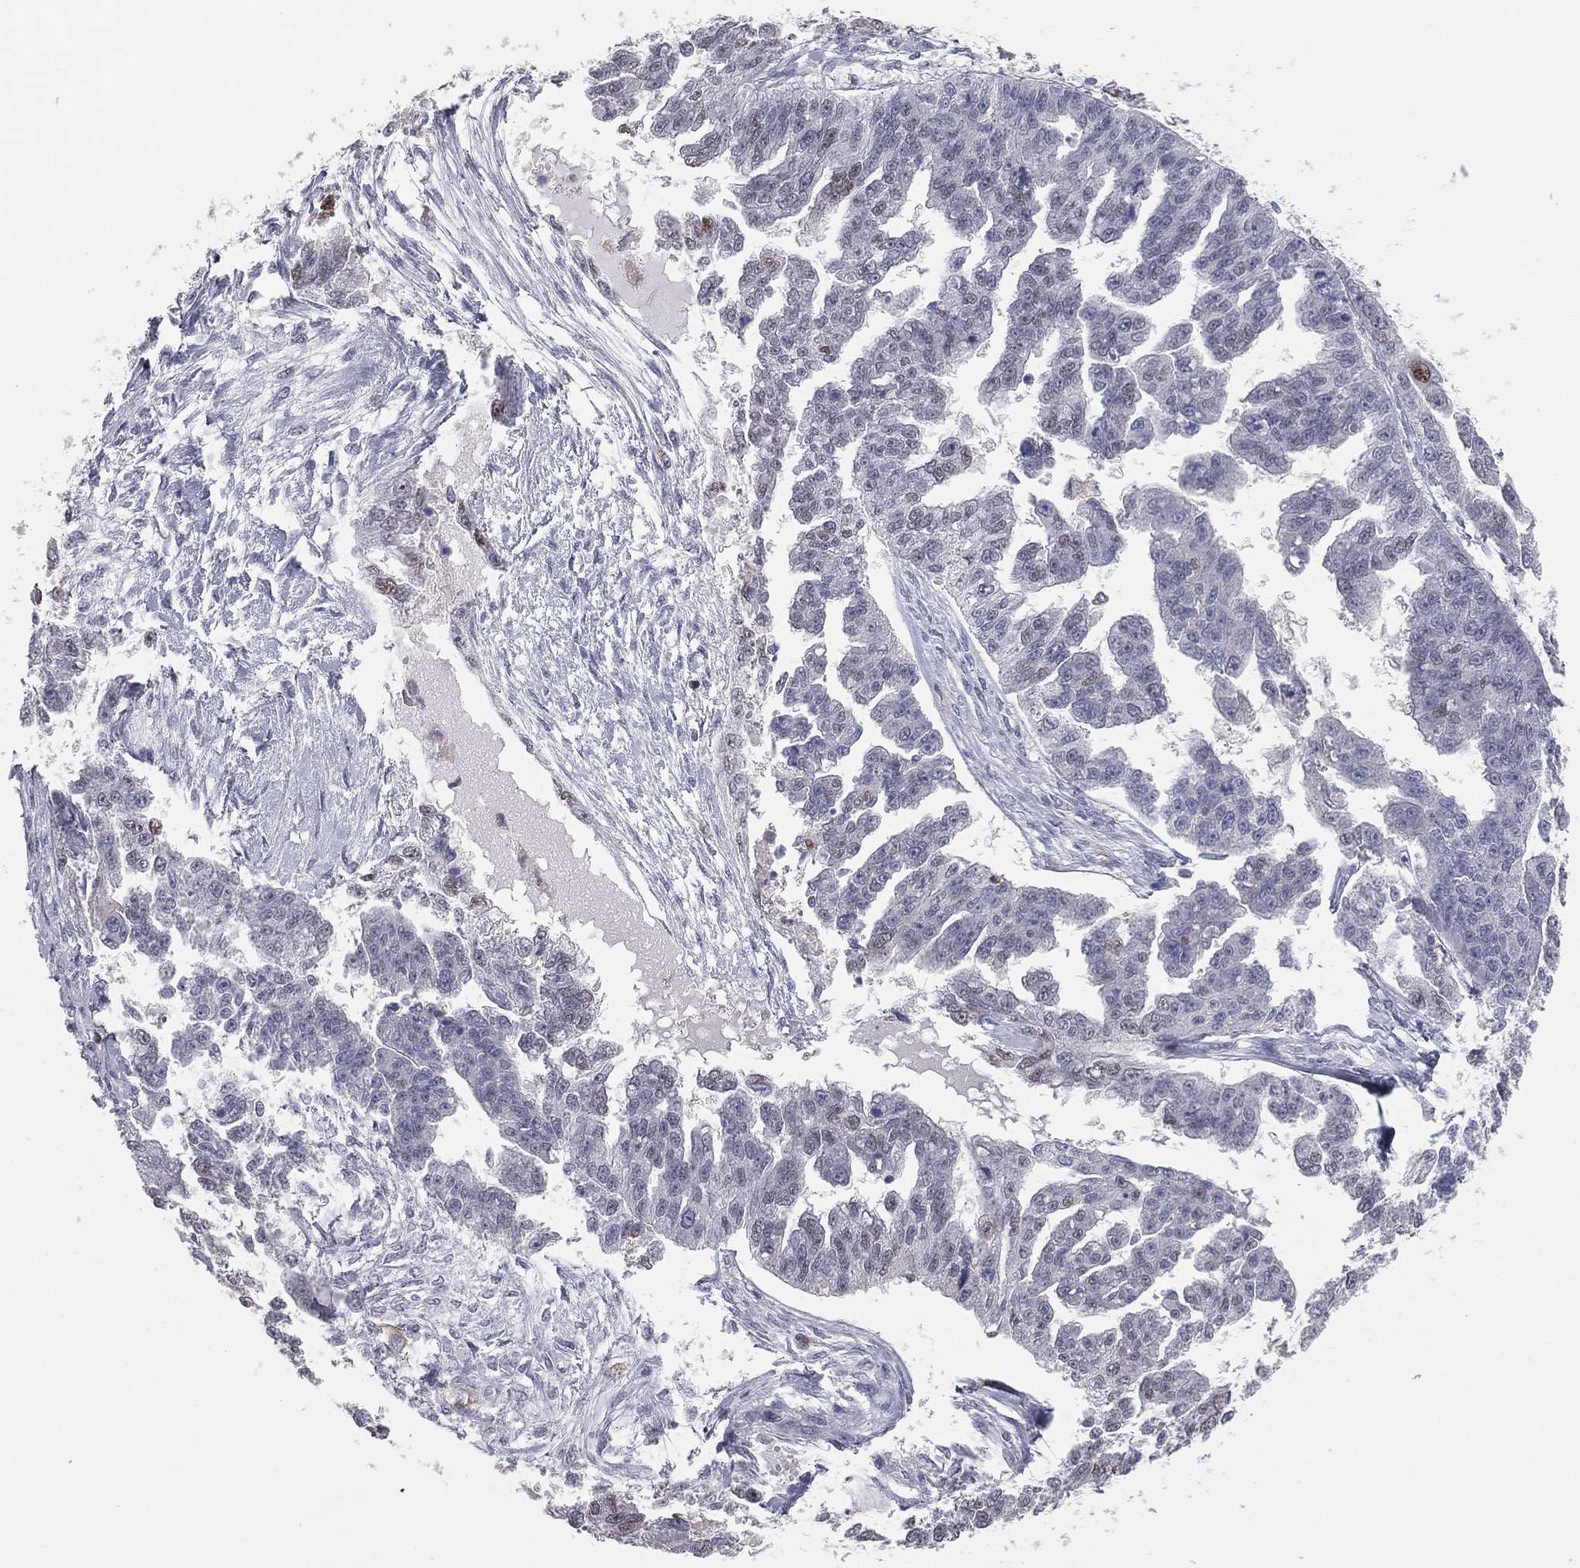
{"staining": {"intensity": "negative", "quantity": "none", "location": "none"}, "tissue": "ovarian cancer", "cell_type": "Tumor cells", "image_type": "cancer", "snomed": [{"axis": "morphology", "description": "Cystadenocarcinoma, serous, NOS"}, {"axis": "topography", "description": "Ovary"}], "caption": "Tumor cells show no significant staining in serous cystadenocarcinoma (ovarian). (Immunohistochemistry (ihc), brightfield microscopy, high magnification).", "gene": "PSTPIP1", "patient": {"sex": "female", "age": 58}}